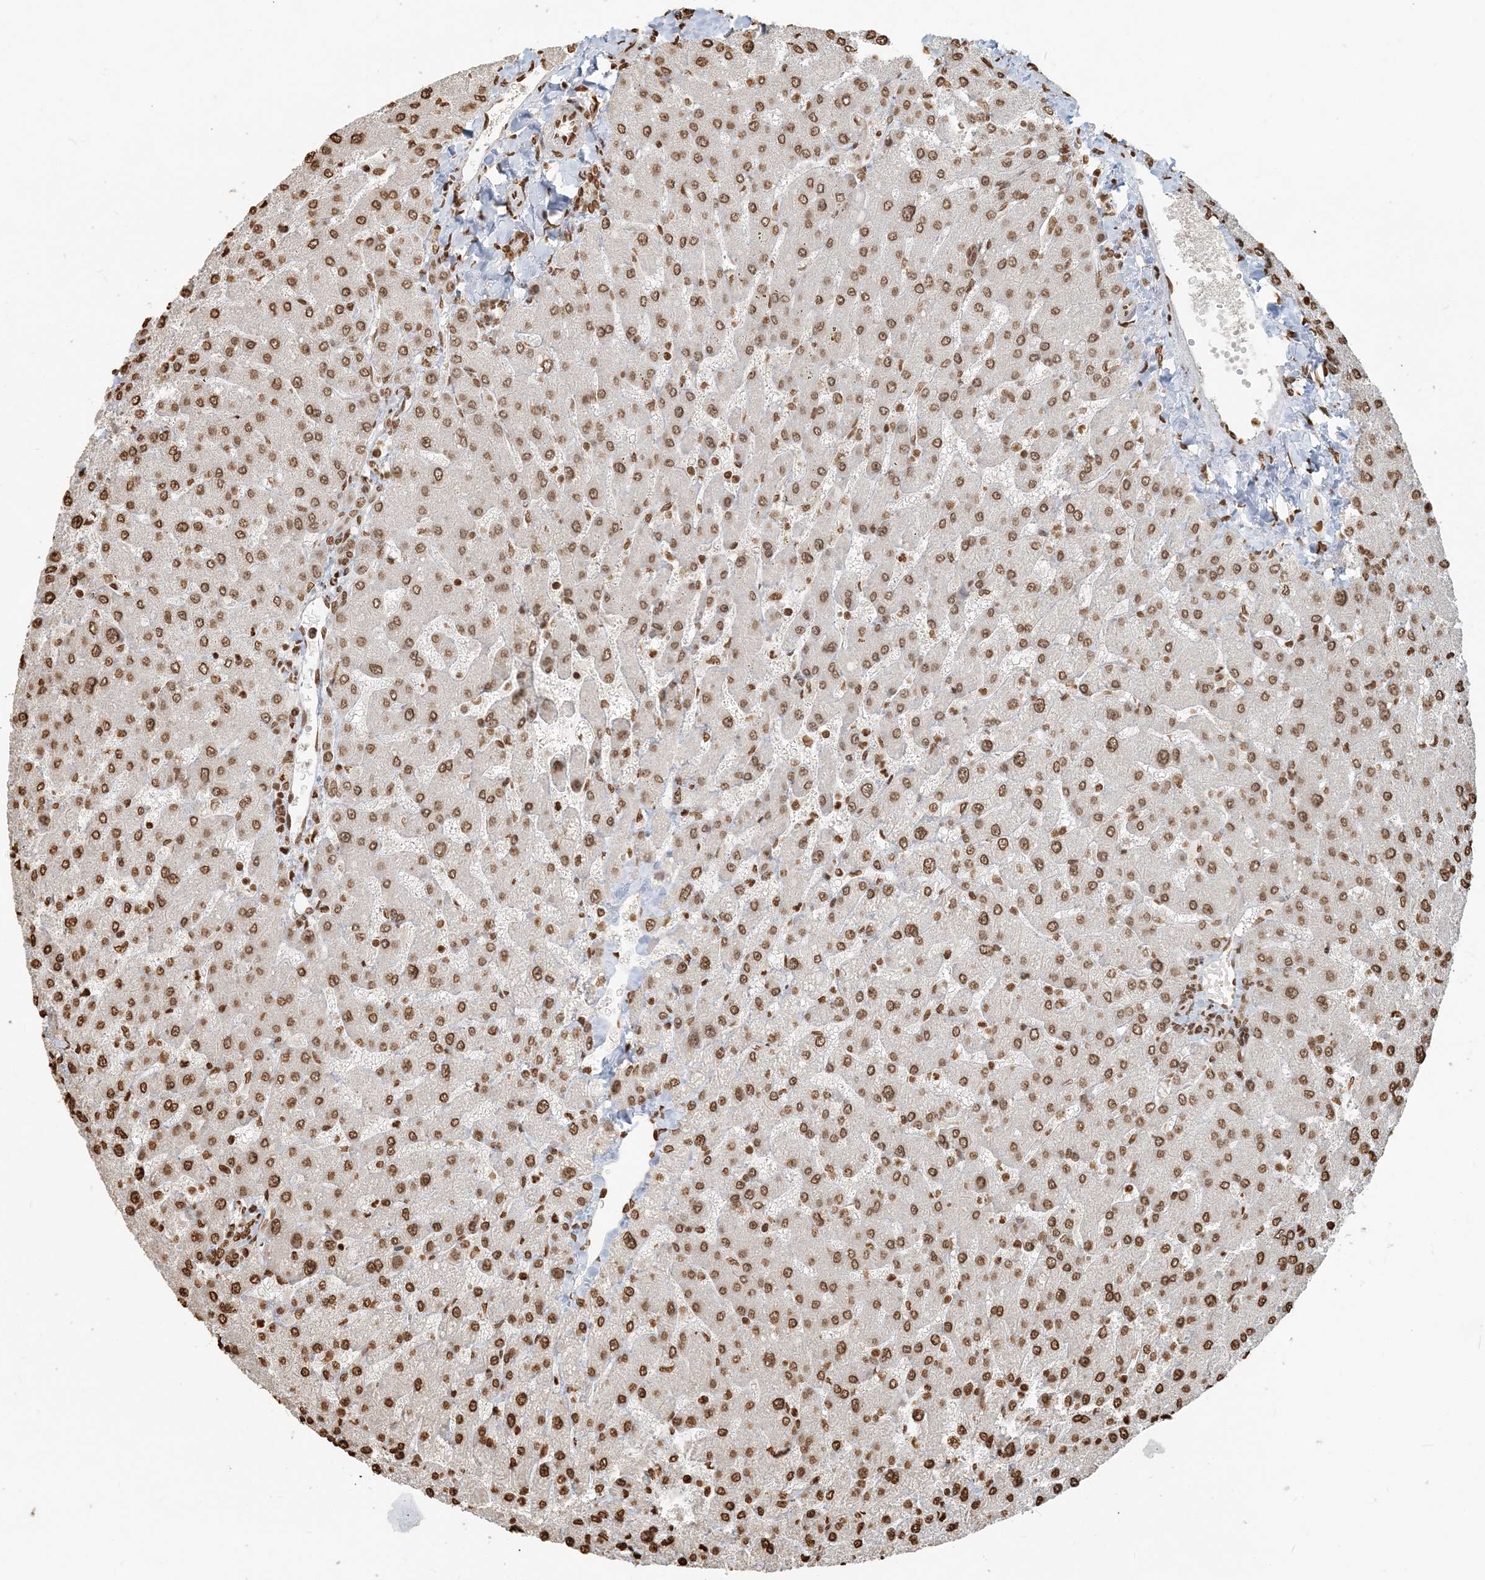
{"staining": {"intensity": "moderate", "quantity": ">75%", "location": "nuclear"}, "tissue": "liver", "cell_type": "Cholangiocytes", "image_type": "normal", "snomed": [{"axis": "morphology", "description": "Normal tissue, NOS"}, {"axis": "topography", "description": "Liver"}], "caption": "Brown immunohistochemical staining in benign human liver reveals moderate nuclear expression in about >75% of cholangiocytes.", "gene": "H3", "patient": {"sex": "male", "age": 55}}